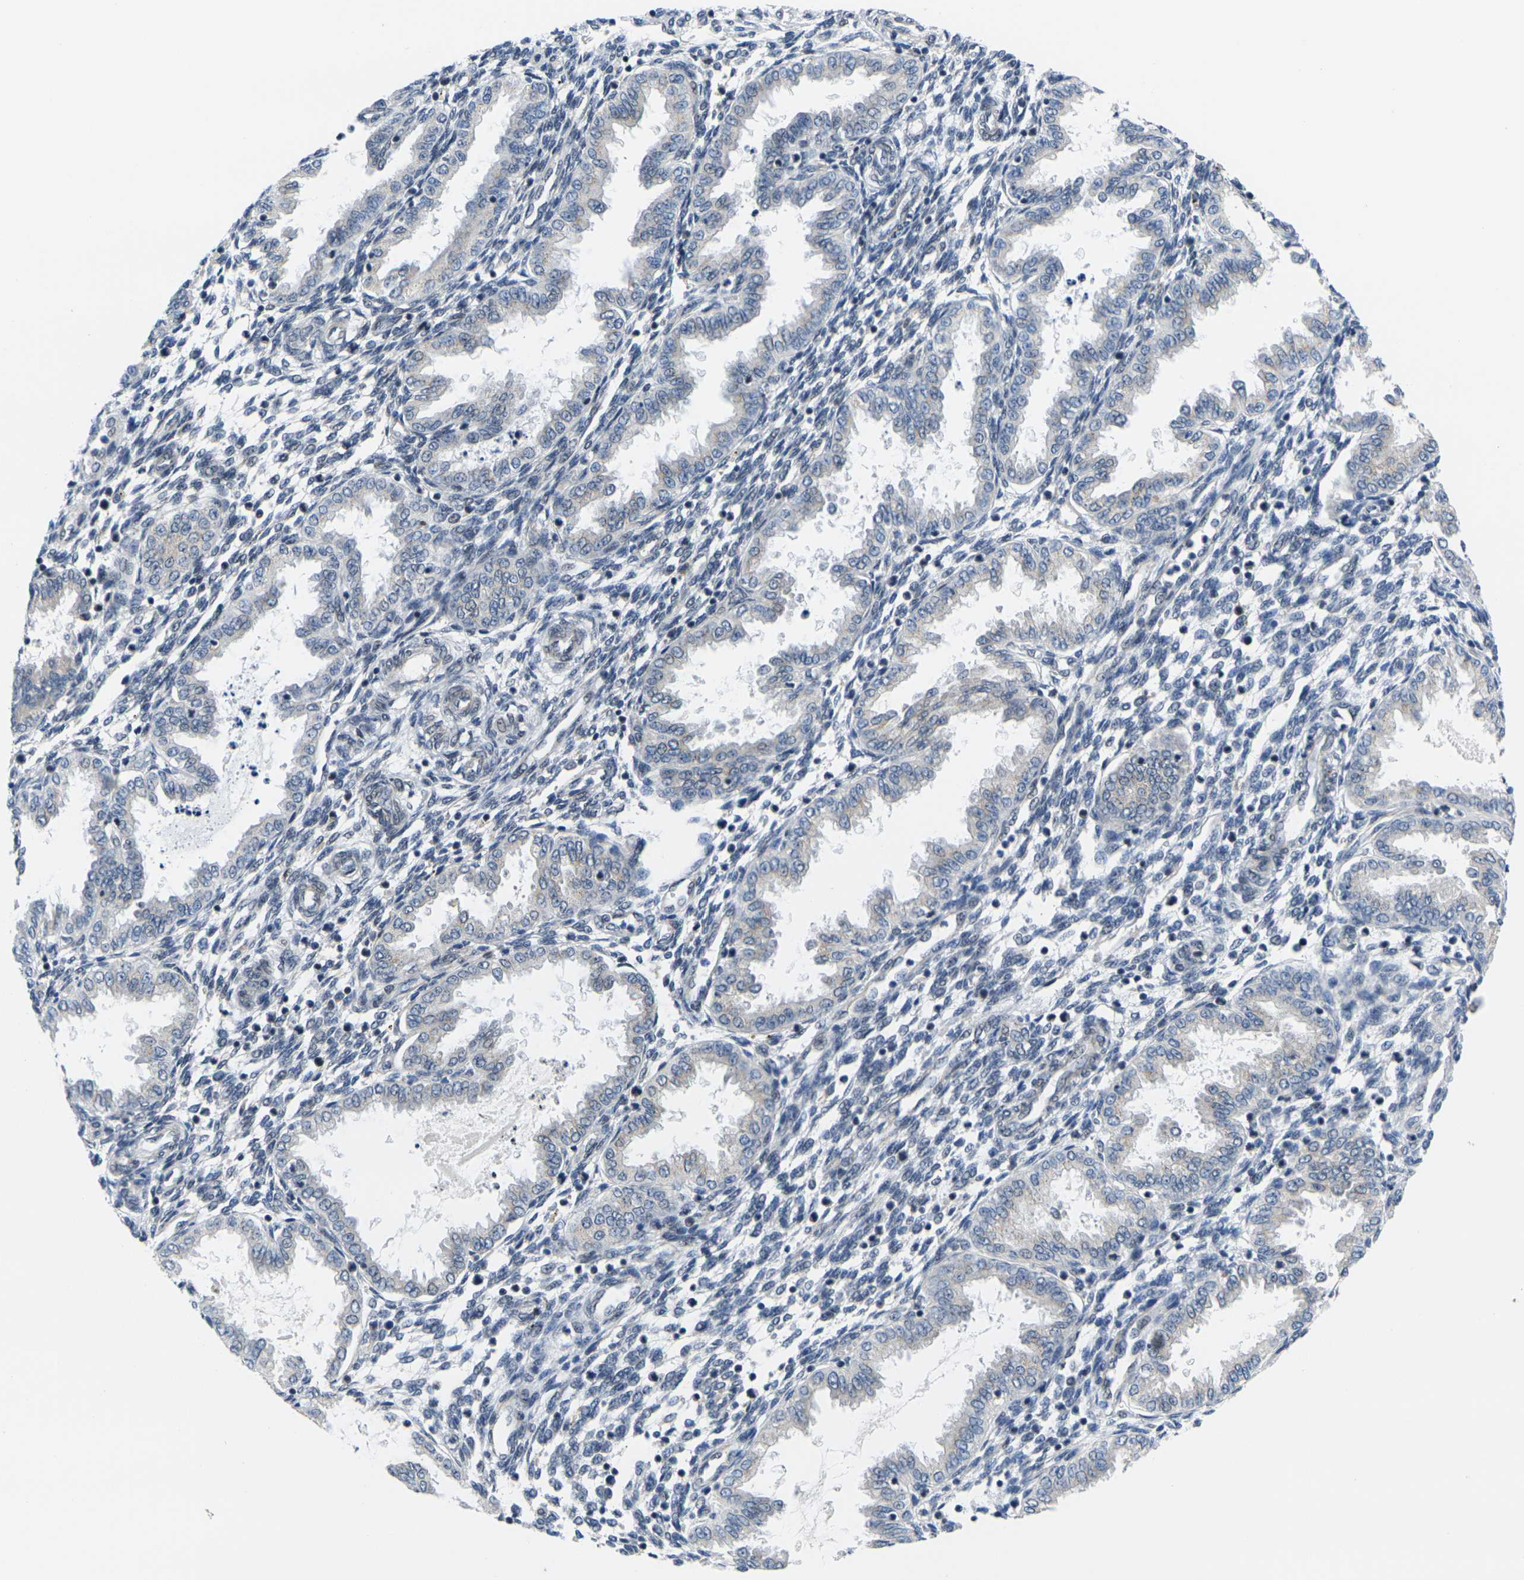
{"staining": {"intensity": "moderate", "quantity": "25%-75%", "location": "nuclear"}, "tissue": "endometrium", "cell_type": "Cells in endometrial stroma", "image_type": "normal", "snomed": [{"axis": "morphology", "description": "Normal tissue, NOS"}, {"axis": "topography", "description": "Endometrium"}], "caption": "Immunohistochemical staining of normal endometrium exhibits moderate nuclear protein expression in approximately 25%-75% of cells in endometrial stroma.", "gene": "RBM7", "patient": {"sex": "female", "age": 33}}